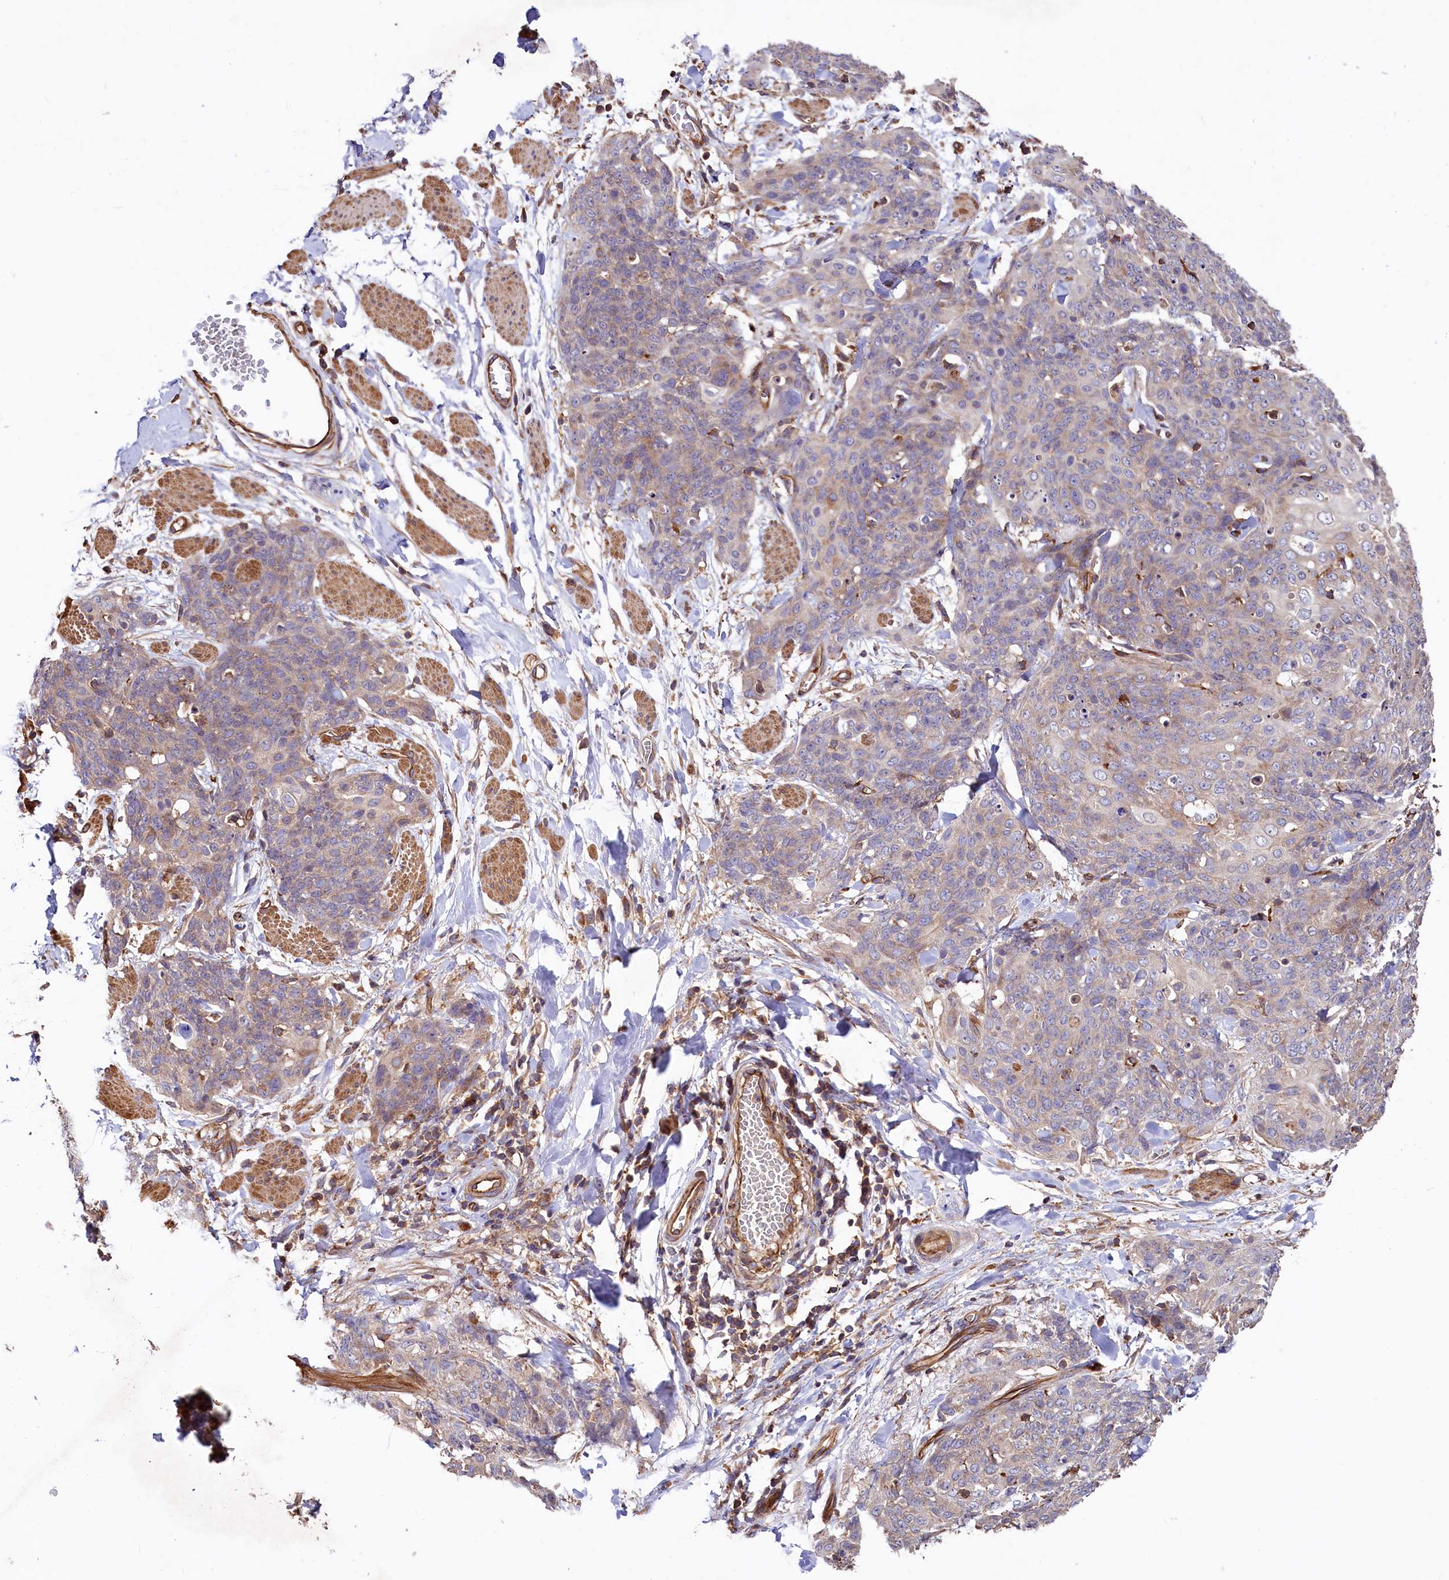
{"staining": {"intensity": "weak", "quantity": "25%-75%", "location": "cytoplasmic/membranous"}, "tissue": "skin cancer", "cell_type": "Tumor cells", "image_type": "cancer", "snomed": [{"axis": "morphology", "description": "Squamous cell carcinoma, NOS"}, {"axis": "topography", "description": "Skin"}, {"axis": "topography", "description": "Vulva"}], "caption": "Protein positivity by immunohistochemistry (IHC) shows weak cytoplasmic/membranous positivity in about 25%-75% of tumor cells in skin cancer.", "gene": "KLHDC4", "patient": {"sex": "female", "age": 85}}